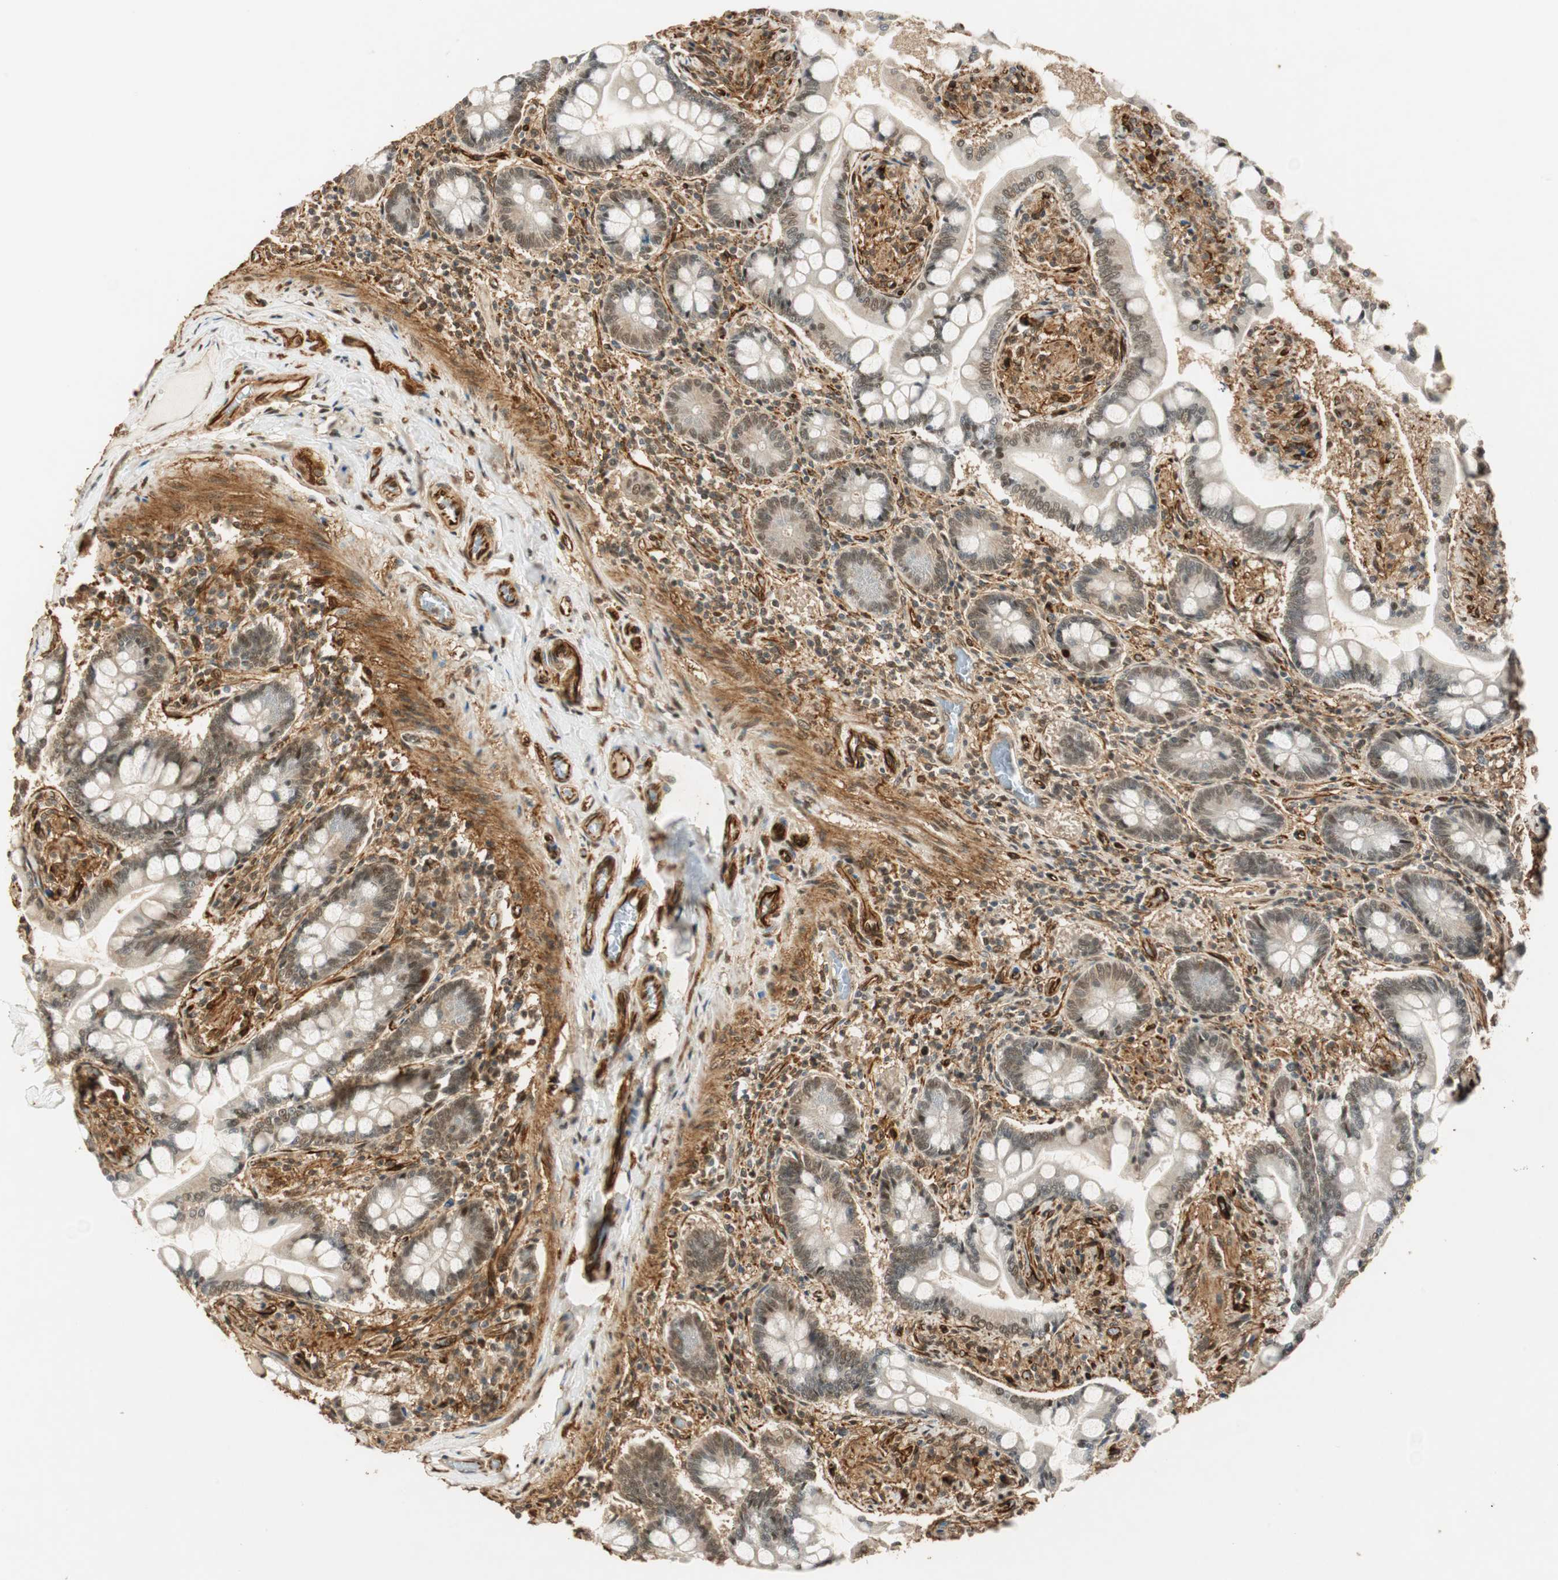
{"staining": {"intensity": "weak", "quantity": ">75%", "location": "cytoplasmic/membranous,nuclear"}, "tissue": "small intestine", "cell_type": "Glandular cells", "image_type": "normal", "snomed": [{"axis": "morphology", "description": "Normal tissue, NOS"}, {"axis": "topography", "description": "Small intestine"}], "caption": "Protein expression analysis of benign small intestine demonstrates weak cytoplasmic/membranous,nuclear positivity in about >75% of glandular cells. (DAB (3,3'-diaminobenzidine) IHC, brown staining for protein, blue staining for nuclei).", "gene": "NES", "patient": {"sex": "male", "age": 41}}